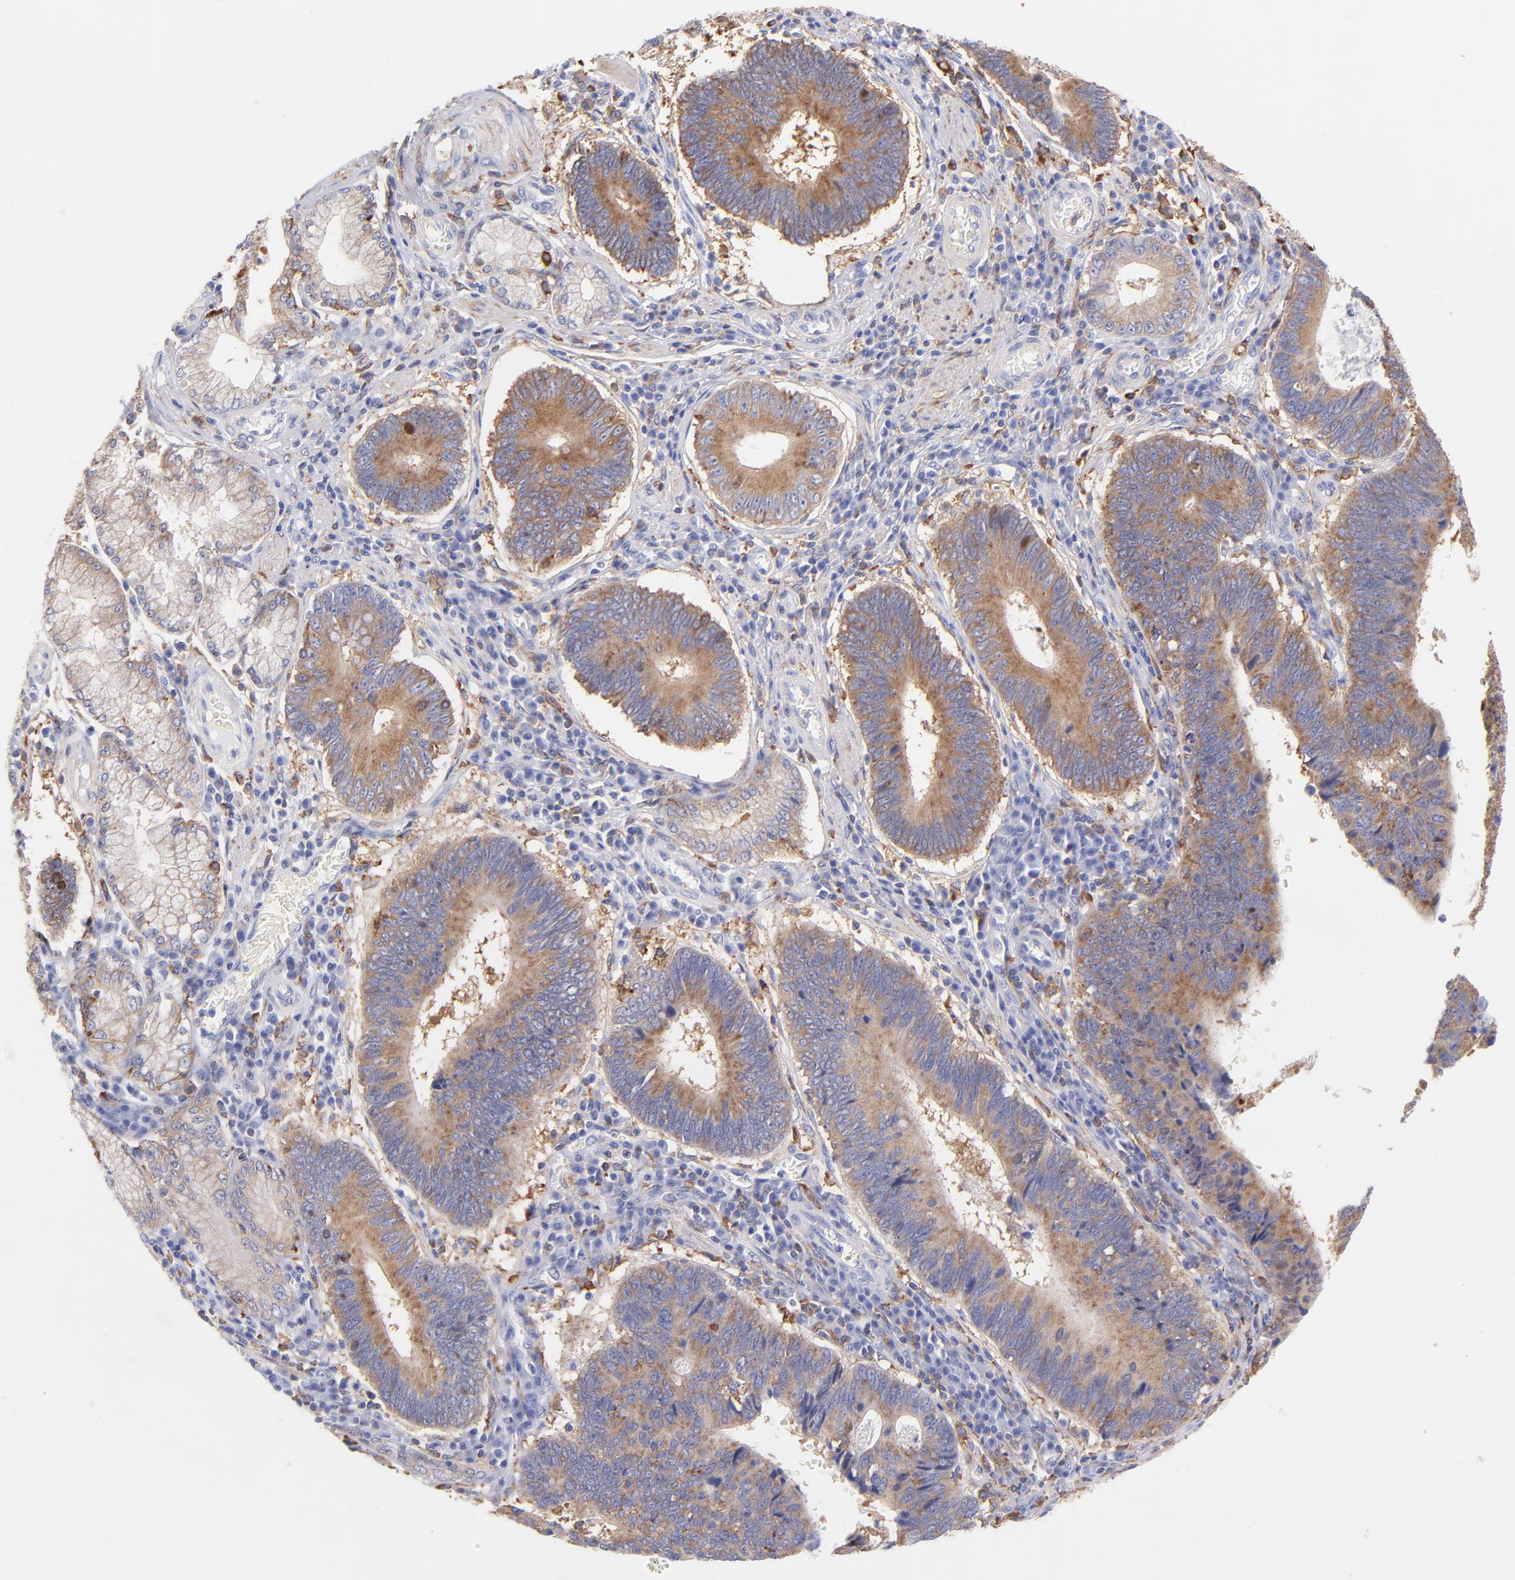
{"staining": {"intensity": "moderate", "quantity": ">75%", "location": "cytoplasmic/membranous"}, "tissue": "stomach cancer", "cell_type": "Tumor cells", "image_type": "cancer", "snomed": [{"axis": "morphology", "description": "Adenocarcinoma, NOS"}, {"axis": "topography", "description": "Stomach"}], "caption": "Protein analysis of adenocarcinoma (stomach) tissue displays moderate cytoplasmic/membranous staining in approximately >75% of tumor cells.", "gene": "PRKCA", "patient": {"sex": "male", "age": 59}}